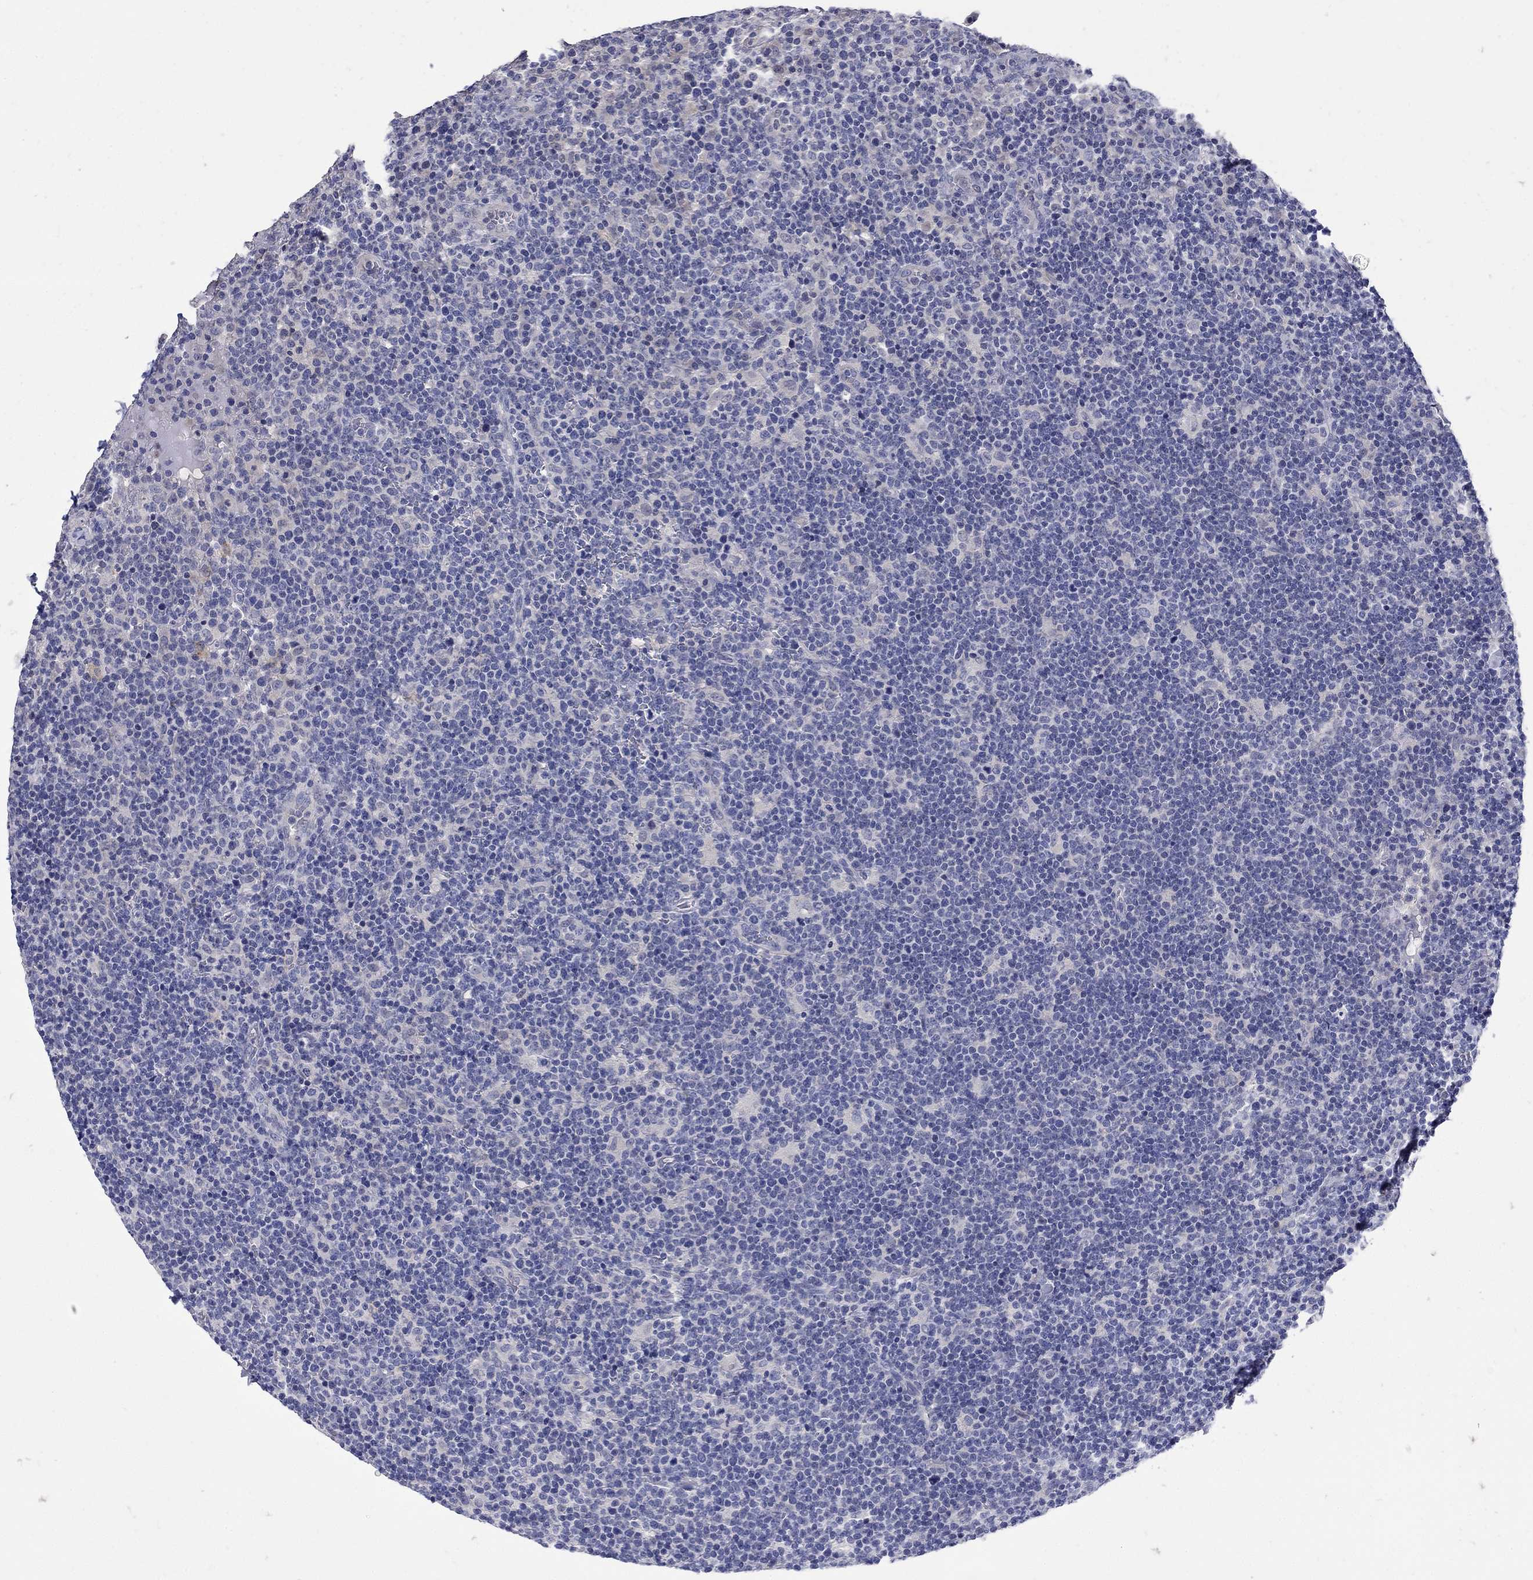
{"staining": {"intensity": "negative", "quantity": "none", "location": "none"}, "tissue": "lymphoma", "cell_type": "Tumor cells", "image_type": "cancer", "snomed": [{"axis": "morphology", "description": "Malignant lymphoma, non-Hodgkin's type, High grade"}, {"axis": "topography", "description": "Lymph node"}], "caption": "High magnification brightfield microscopy of lymphoma stained with DAB (brown) and counterstained with hematoxylin (blue): tumor cells show no significant staining. The staining was performed using DAB to visualize the protein expression in brown, while the nuclei were stained in blue with hematoxylin (Magnification: 20x).", "gene": "CETN1", "patient": {"sex": "male", "age": 61}}